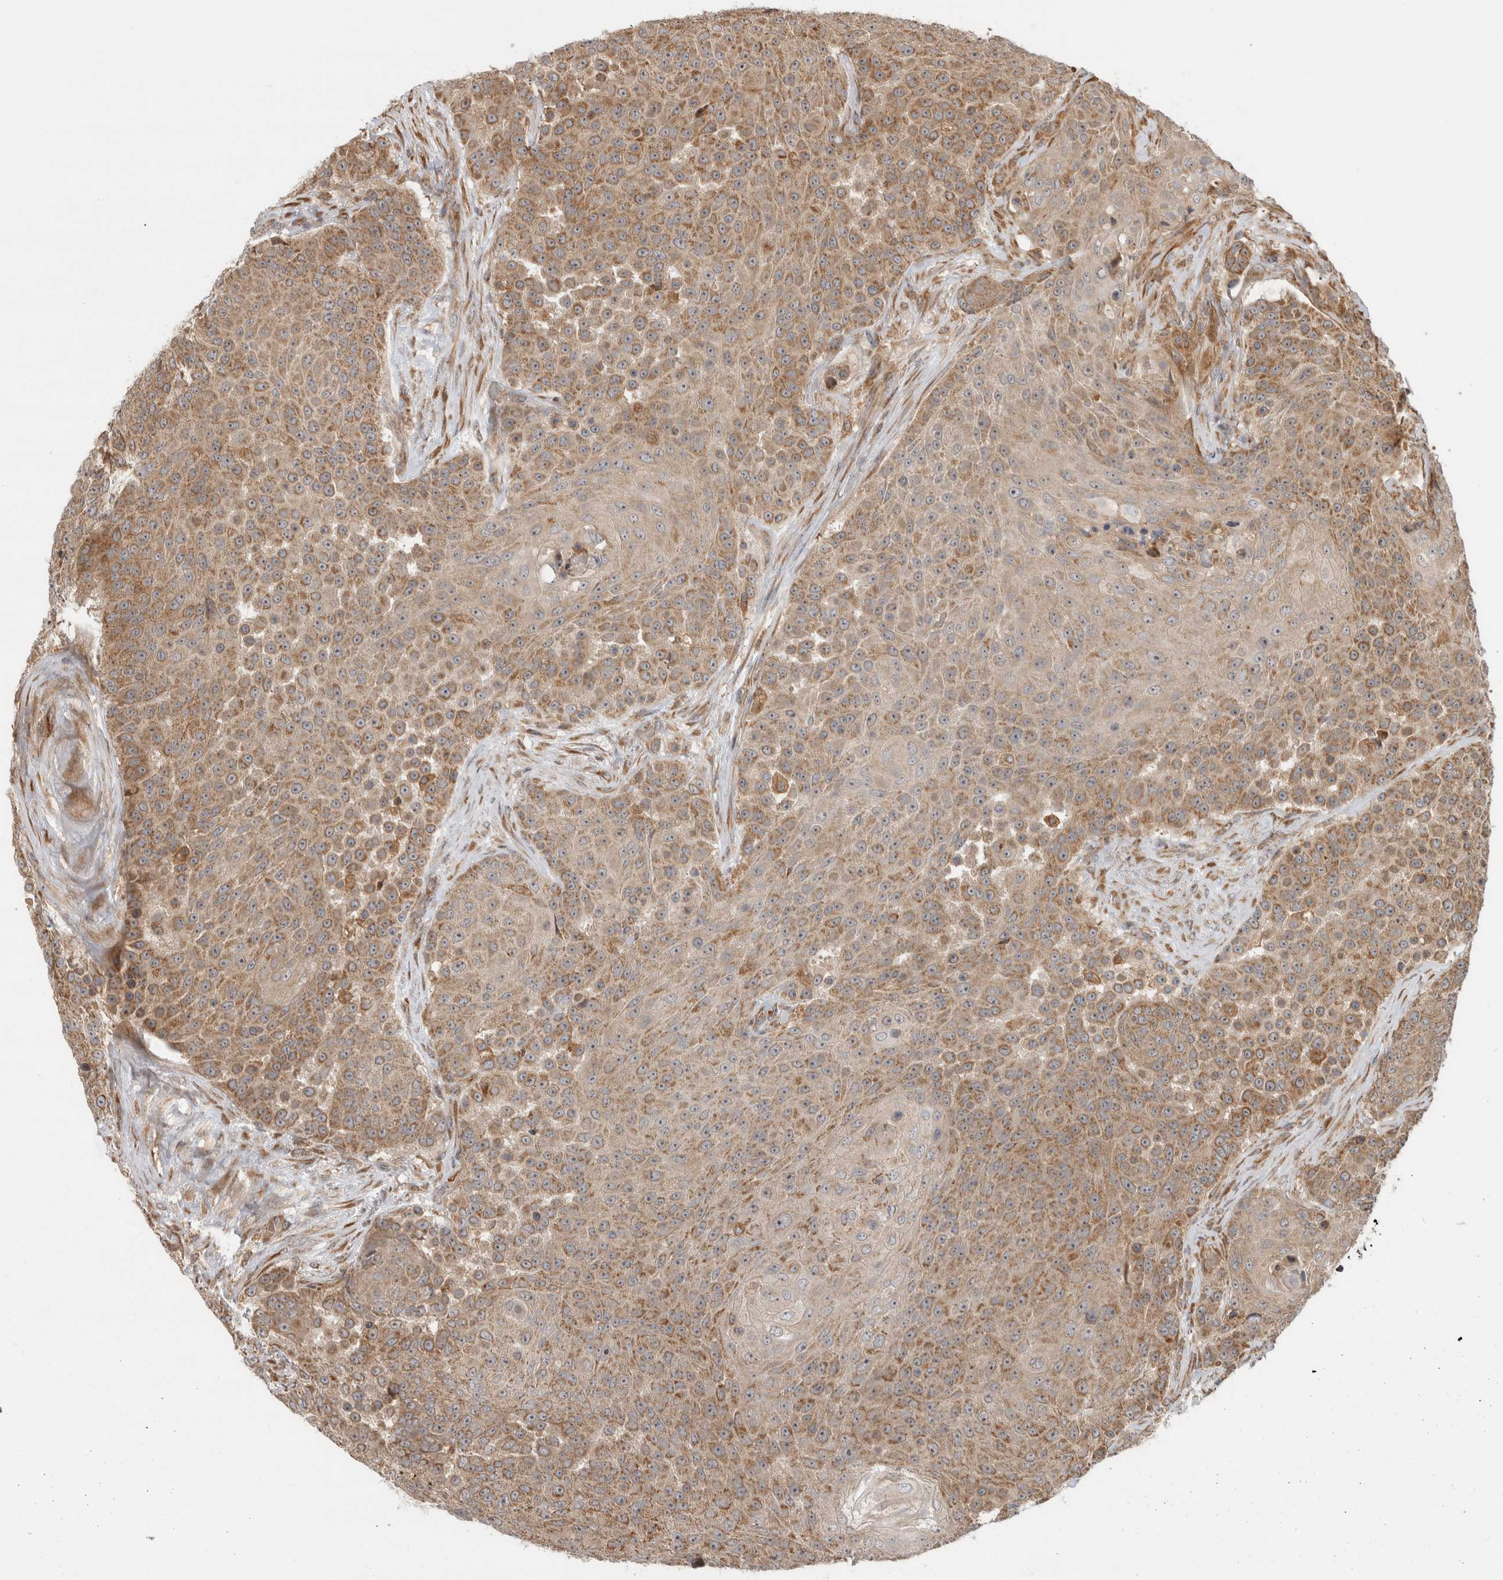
{"staining": {"intensity": "moderate", "quantity": ">75%", "location": "cytoplasmic/membranous"}, "tissue": "urothelial cancer", "cell_type": "Tumor cells", "image_type": "cancer", "snomed": [{"axis": "morphology", "description": "Urothelial carcinoma, High grade"}, {"axis": "topography", "description": "Urinary bladder"}], "caption": "Tumor cells show moderate cytoplasmic/membranous expression in about >75% of cells in urothelial carcinoma (high-grade). (Stains: DAB in brown, nuclei in blue, Microscopy: brightfield microscopy at high magnification).", "gene": "TUBD1", "patient": {"sex": "female", "age": 63}}